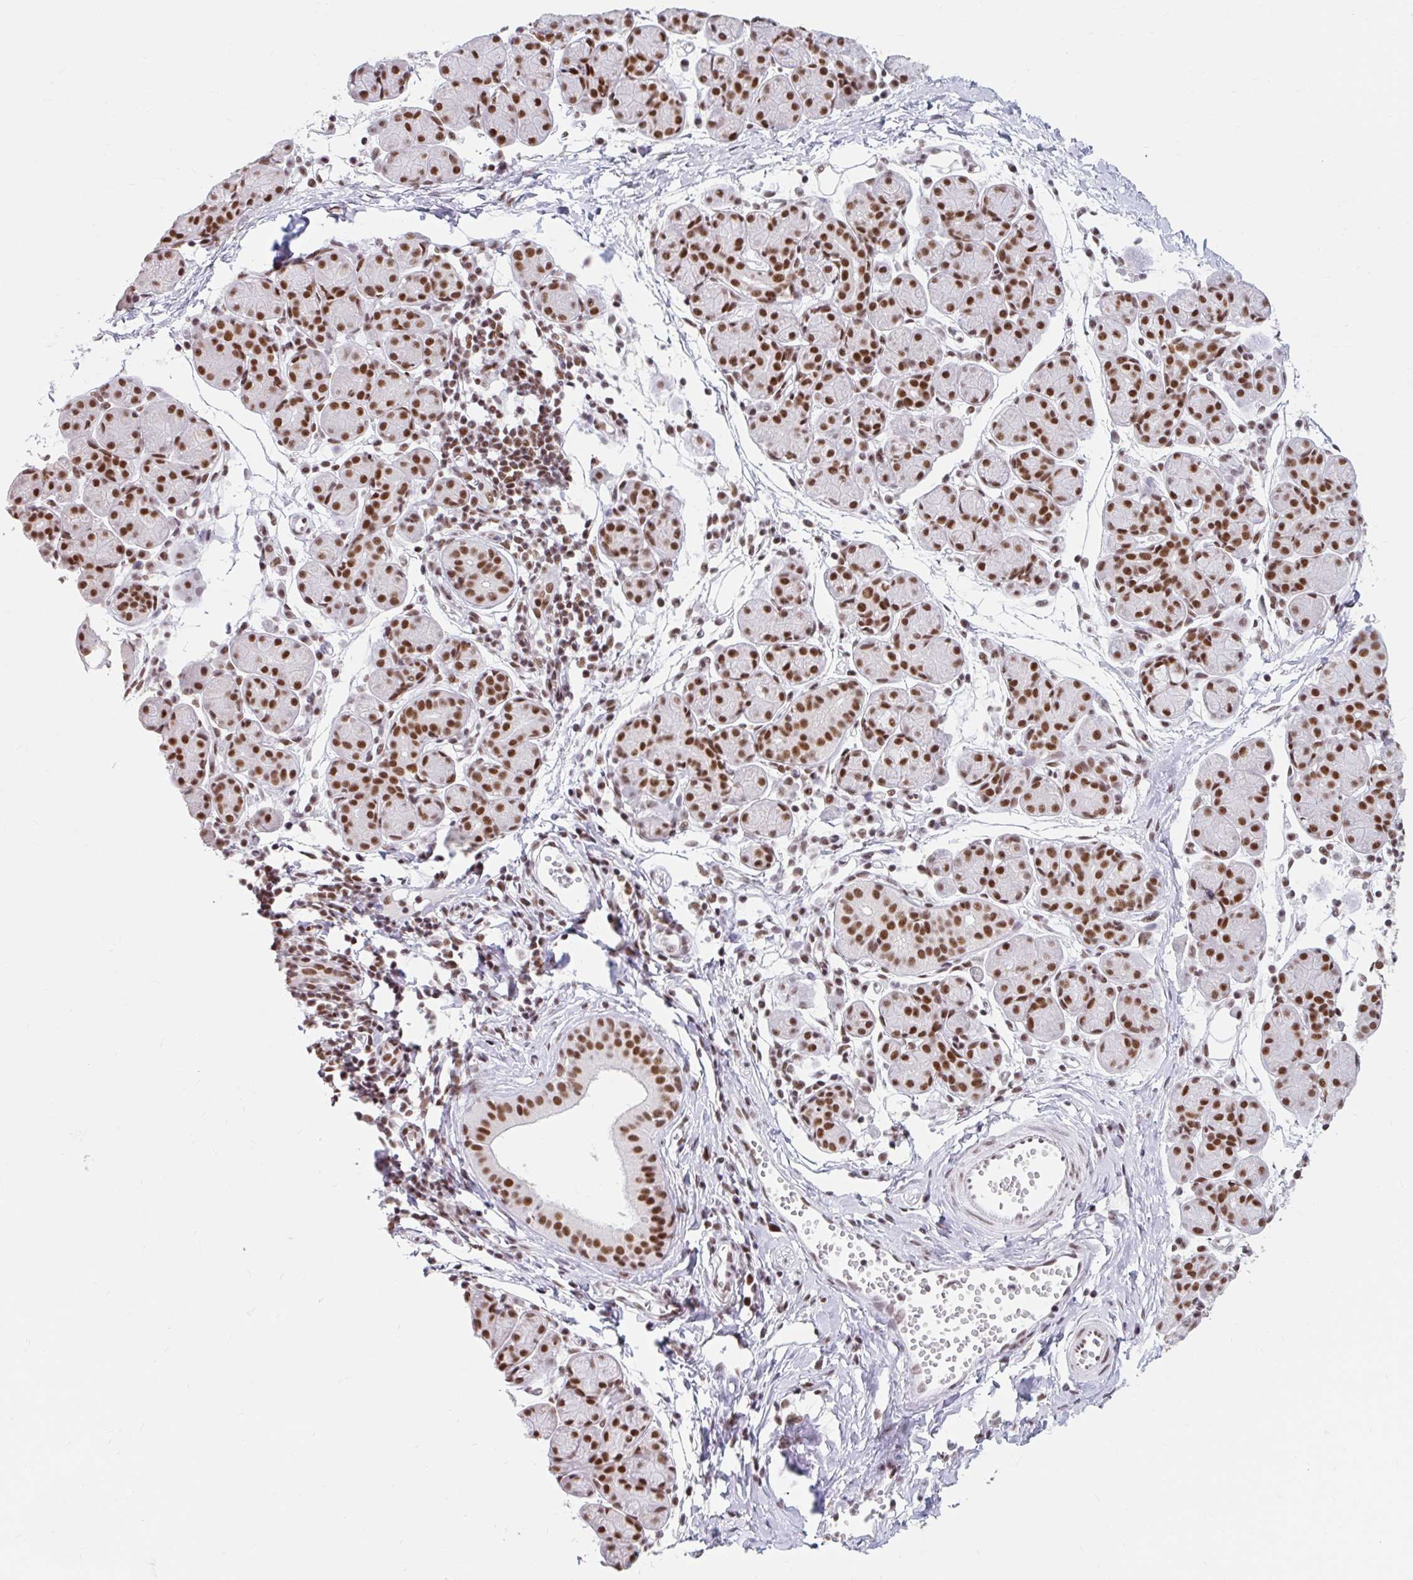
{"staining": {"intensity": "strong", "quantity": ">75%", "location": "nuclear"}, "tissue": "salivary gland", "cell_type": "Glandular cells", "image_type": "normal", "snomed": [{"axis": "morphology", "description": "Normal tissue, NOS"}, {"axis": "morphology", "description": "Inflammation, NOS"}, {"axis": "topography", "description": "Lymph node"}, {"axis": "topography", "description": "Salivary gland"}], "caption": "Immunohistochemical staining of benign human salivary gland shows high levels of strong nuclear positivity in approximately >75% of glandular cells. (DAB (3,3'-diaminobenzidine) = brown stain, brightfield microscopy at high magnification).", "gene": "SRSF10", "patient": {"sex": "male", "age": 3}}